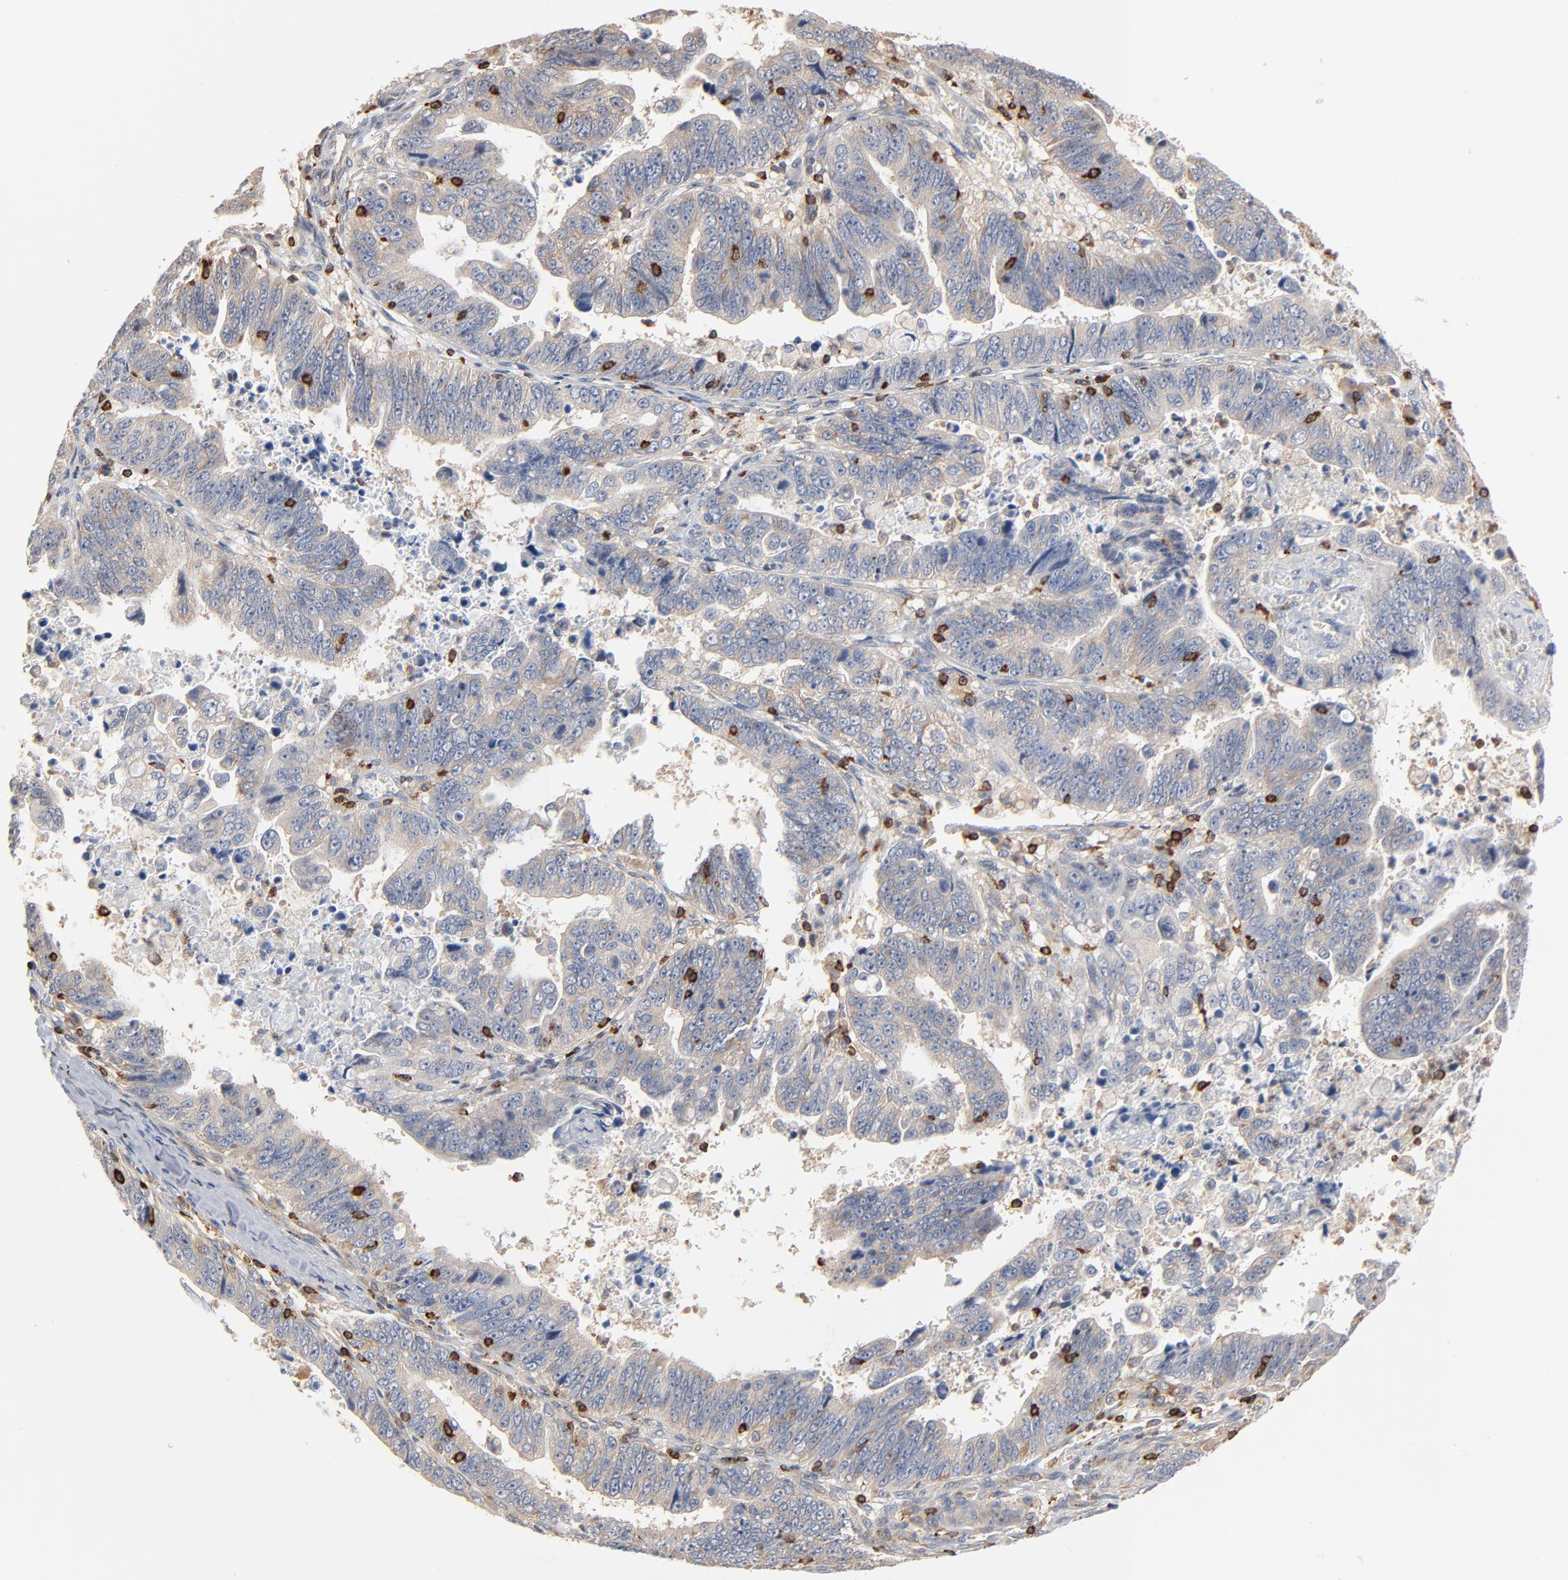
{"staining": {"intensity": "weak", "quantity": ">75%", "location": "cytoplasmic/membranous"}, "tissue": "stomach cancer", "cell_type": "Tumor cells", "image_type": "cancer", "snomed": [{"axis": "morphology", "description": "Adenocarcinoma, NOS"}, {"axis": "topography", "description": "Stomach, upper"}], "caption": "Stomach cancer (adenocarcinoma) tissue shows weak cytoplasmic/membranous expression in approximately >75% of tumor cells, visualized by immunohistochemistry. The staining is performed using DAB (3,3'-diaminobenzidine) brown chromogen to label protein expression. The nuclei are counter-stained blue using hematoxylin.", "gene": "SH3KBP1", "patient": {"sex": "female", "age": 50}}